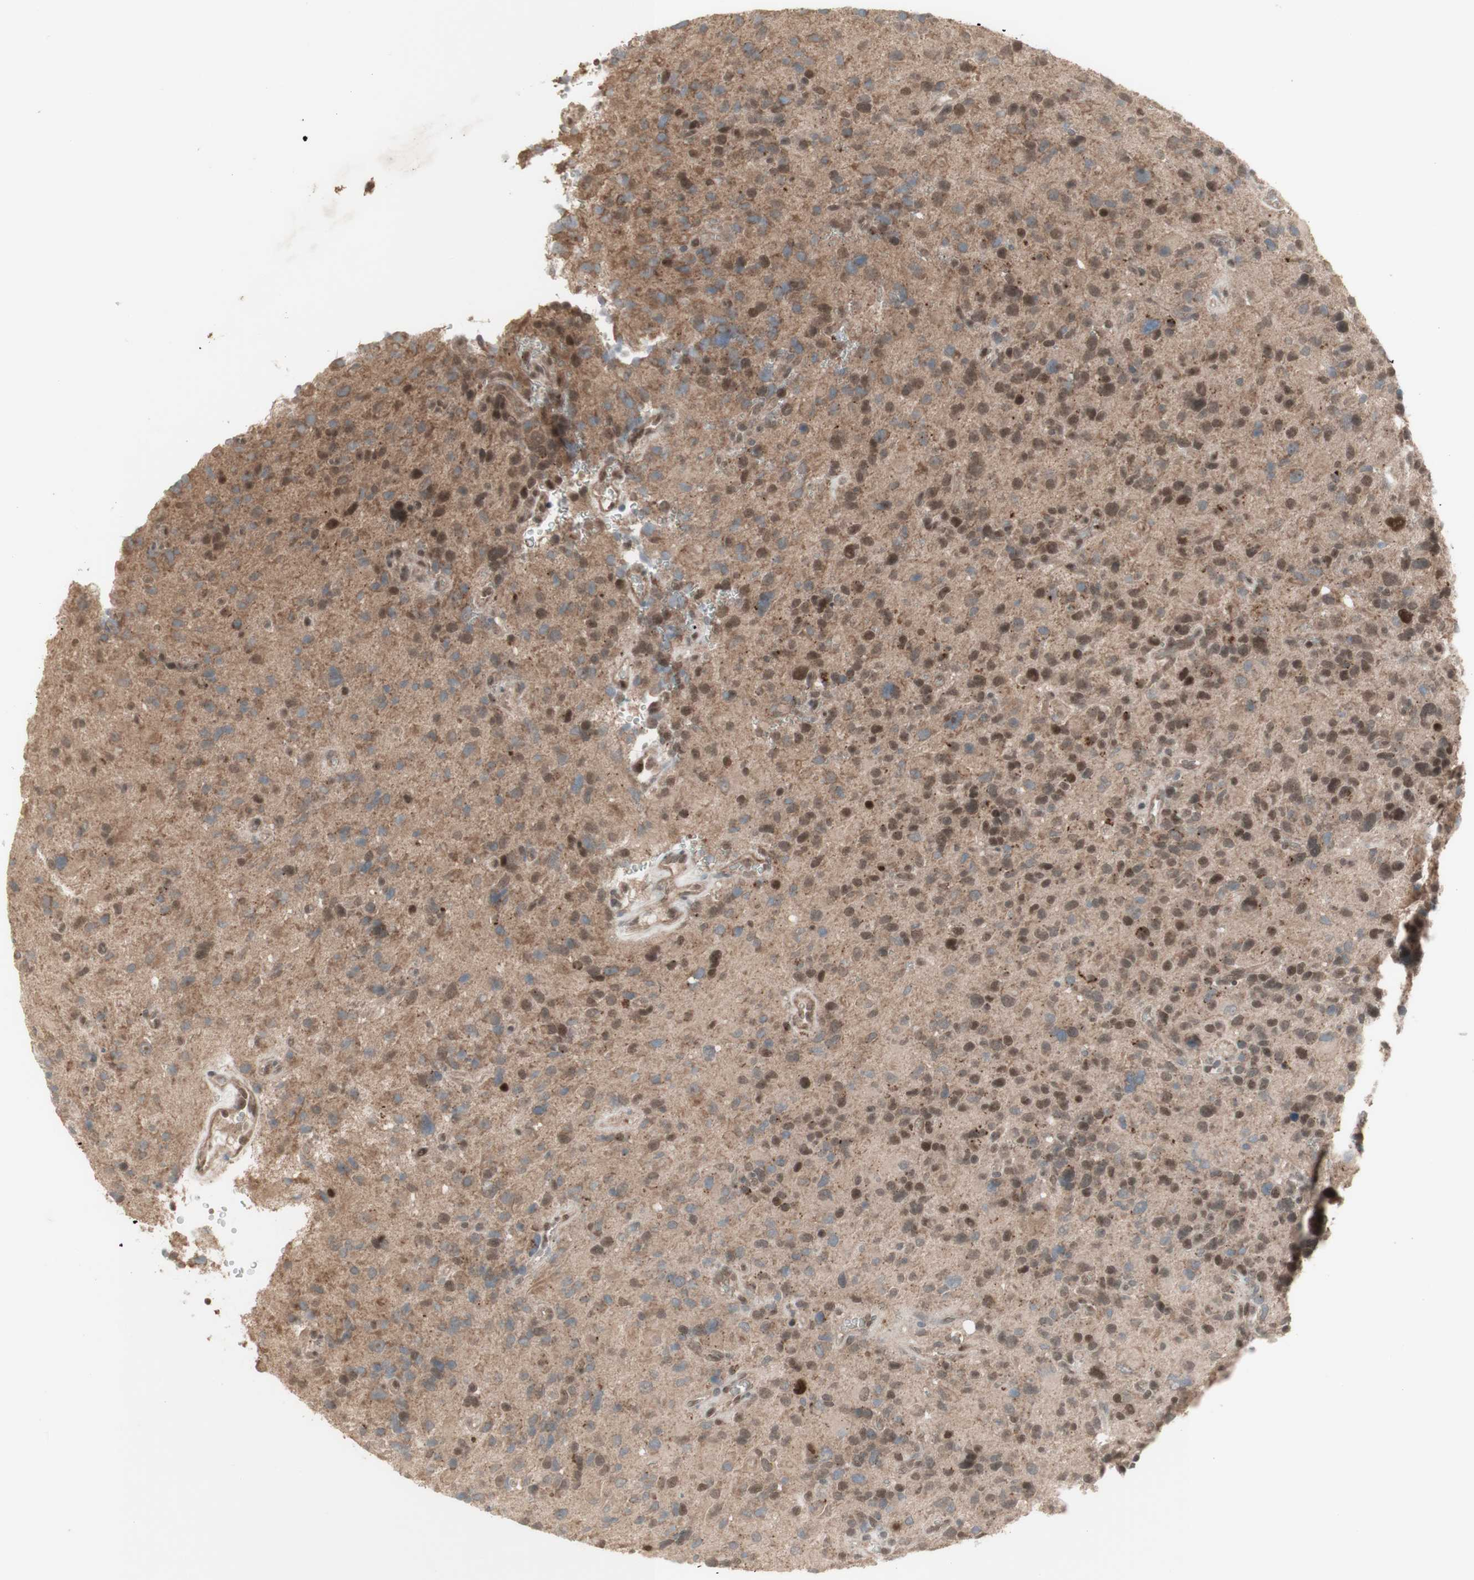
{"staining": {"intensity": "weak", "quantity": "25%-75%", "location": "nuclear"}, "tissue": "glioma", "cell_type": "Tumor cells", "image_type": "cancer", "snomed": [{"axis": "morphology", "description": "Glioma, malignant, High grade"}, {"axis": "topography", "description": "Brain"}], "caption": "High-magnification brightfield microscopy of malignant glioma (high-grade) stained with DAB (brown) and counterstained with hematoxylin (blue). tumor cells exhibit weak nuclear staining is identified in about25%-75% of cells.", "gene": "MSH6", "patient": {"sex": "male", "age": 48}}